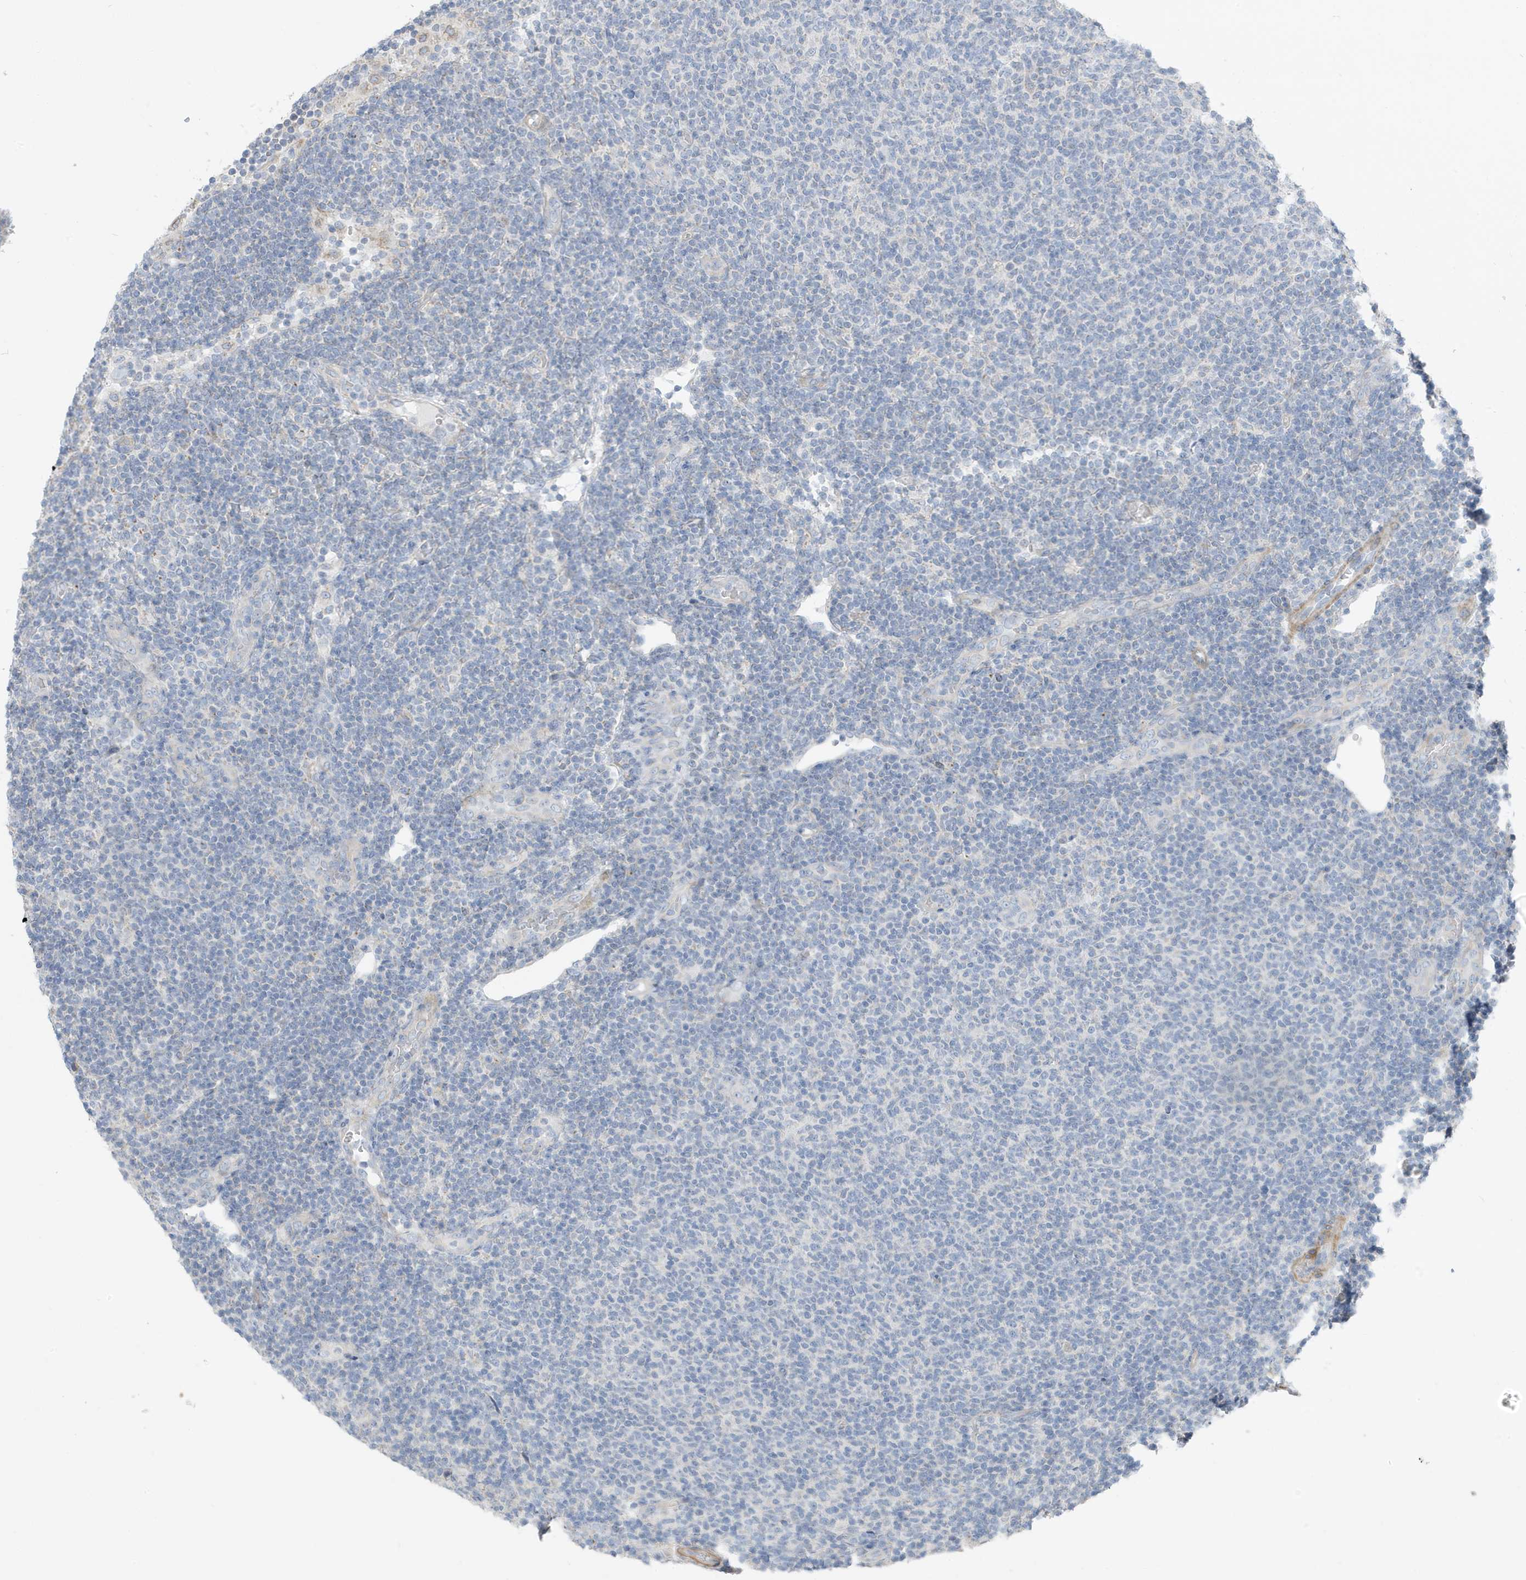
{"staining": {"intensity": "negative", "quantity": "none", "location": "none"}, "tissue": "lymphoma", "cell_type": "Tumor cells", "image_type": "cancer", "snomed": [{"axis": "morphology", "description": "Malignant lymphoma, non-Hodgkin's type, Low grade"}, {"axis": "topography", "description": "Lymph node"}], "caption": "DAB (3,3'-diaminobenzidine) immunohistochemical staining of human low-grade malignant lymphoma, non-Hodgkin's type shows no significant positivity in tumor cells. (Immunohistochemistry (ihc), brightfield microscopy, high magnification).", "gene": "ATP13A5", "patient": {"sex": "male", "age": 66}}